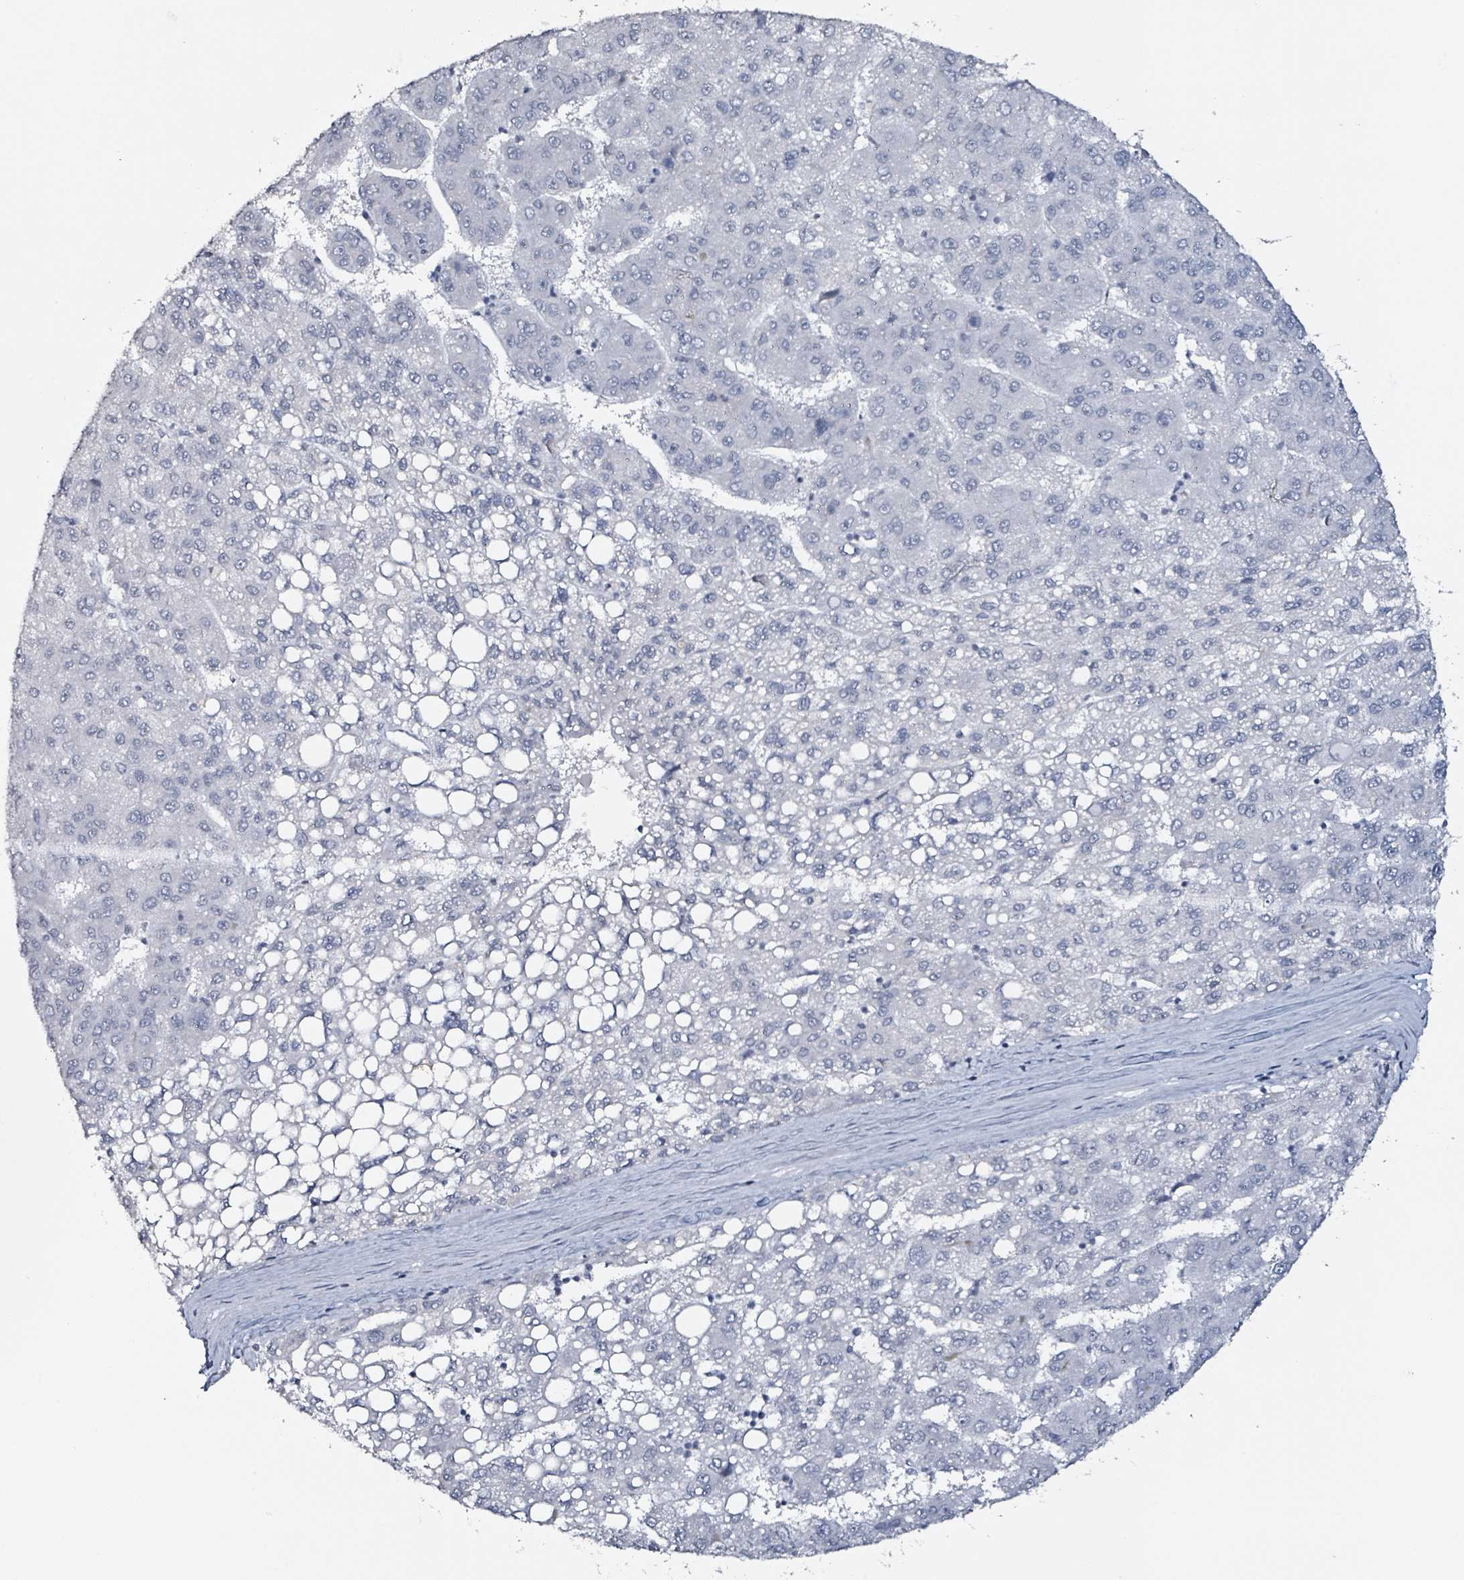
{"staining": {"intensity": "negative", "quantity": "none", "location": "none"}, "tissue": "liver cancer", "cell_type": "Tumor cells", "image_type": "cancer", "snomed": [{"axis": "morphology", "description": "Carcinoma, Hepatocellular, NOS"}, {"axis": "topography", "description": "Liver"}], "caption": "This is an immunohistochemistry (IHC) photomicrograph of human liver cancer (hepatocellular carcinoma). There is no staining in tumor cells.", "gene": "CA9", "patient": {"sex": "female", "age": 82}}